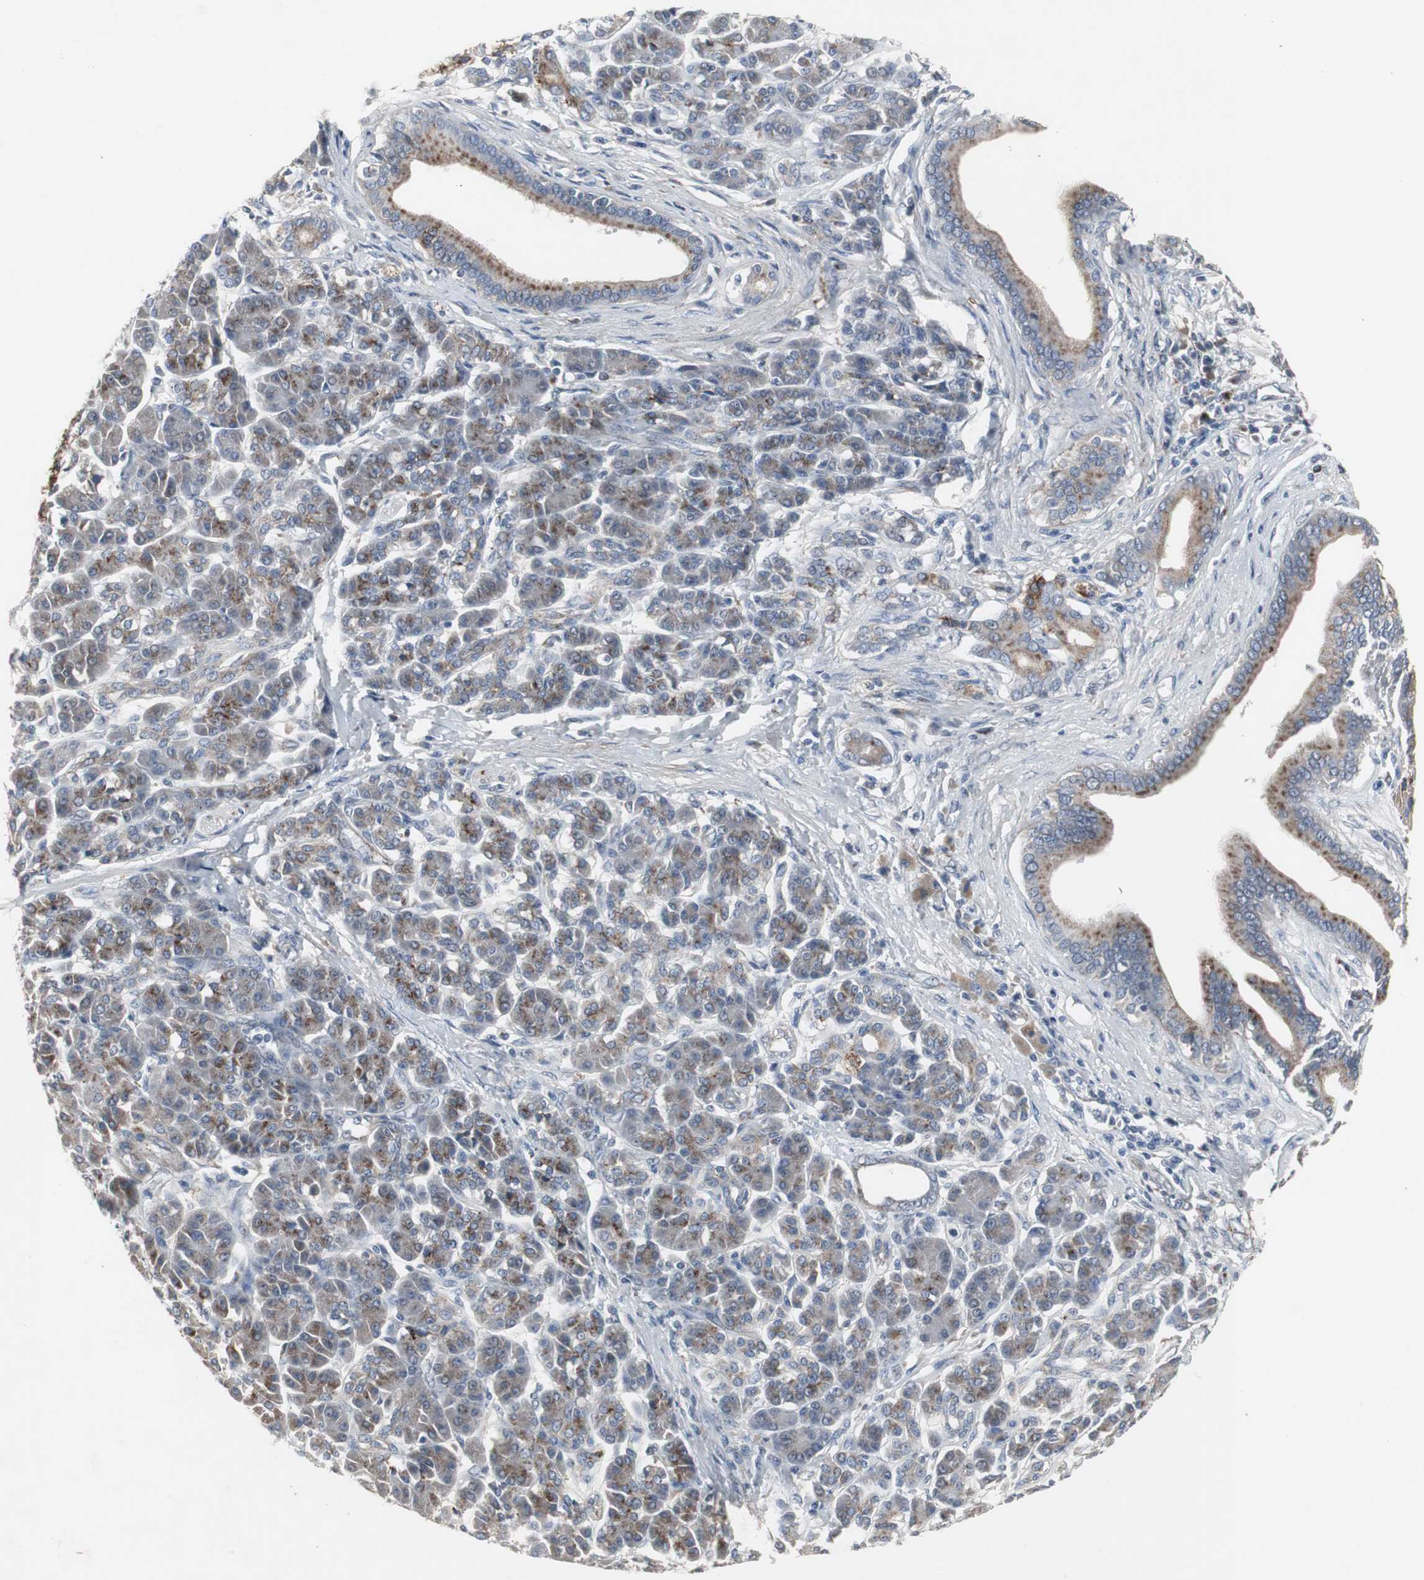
{"staining": {"intensity": "strong", "quantity": "25%-75%", "location": "cytoplasmic/membranous"}, "tissue": "pancreatic cancer", "cell_type": "Tumor cells", "image_type": "cancer", "snomed": [{"axis": "morphology", "description": "Adenocarcinoma, NOS"}, {"axis": "topography", "description": "Pancreas"}], "caption": "An image of human adenocarcinoma (pancreatic) stained for a protein displays strong cytoplasmic/membranous brown staining in tumor cells. (brown staining indicates protein expression, while blue staining denotes nuclei).", "gene": "GBA1", "patient": {"sex": "male", "age": 59}}